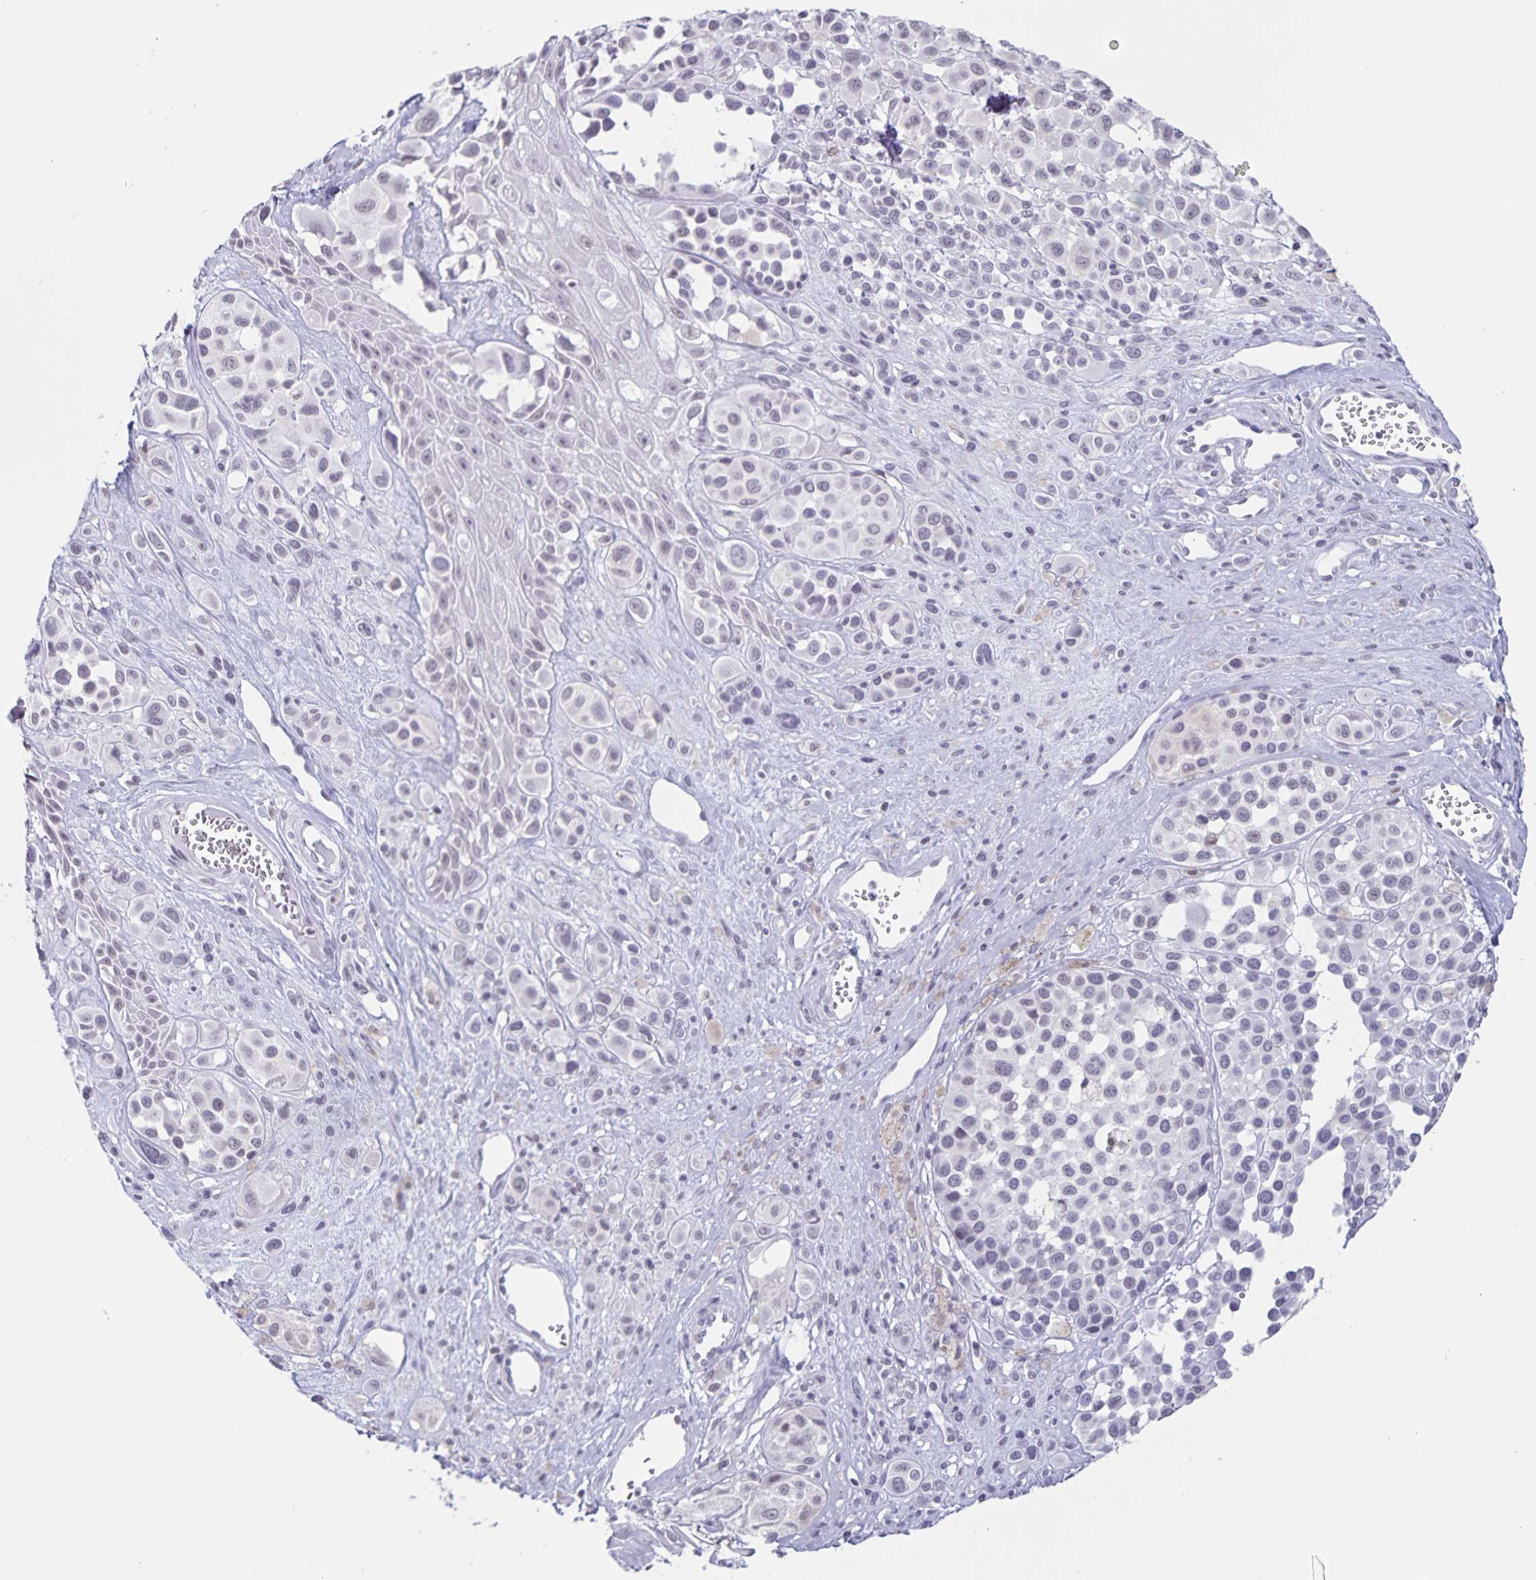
{"staining": {"intensity": "negative", "quantity": "none", "location": "none"}, "tissue": "melanoma", "cell_type": "Tumor cells", "image_type": "cancer", "snomed": [{"axis": "morphology", "description": "Malignant melanoma, NOS"}, {"axis": "topography", "description": "Skin"}], "caption": "Immunohistochemical staining of malignant melanoma demonstrates no significant staining in tumor cells.", "gene": "LCE6A", "patient": {"sex": "male", "age": 77}}